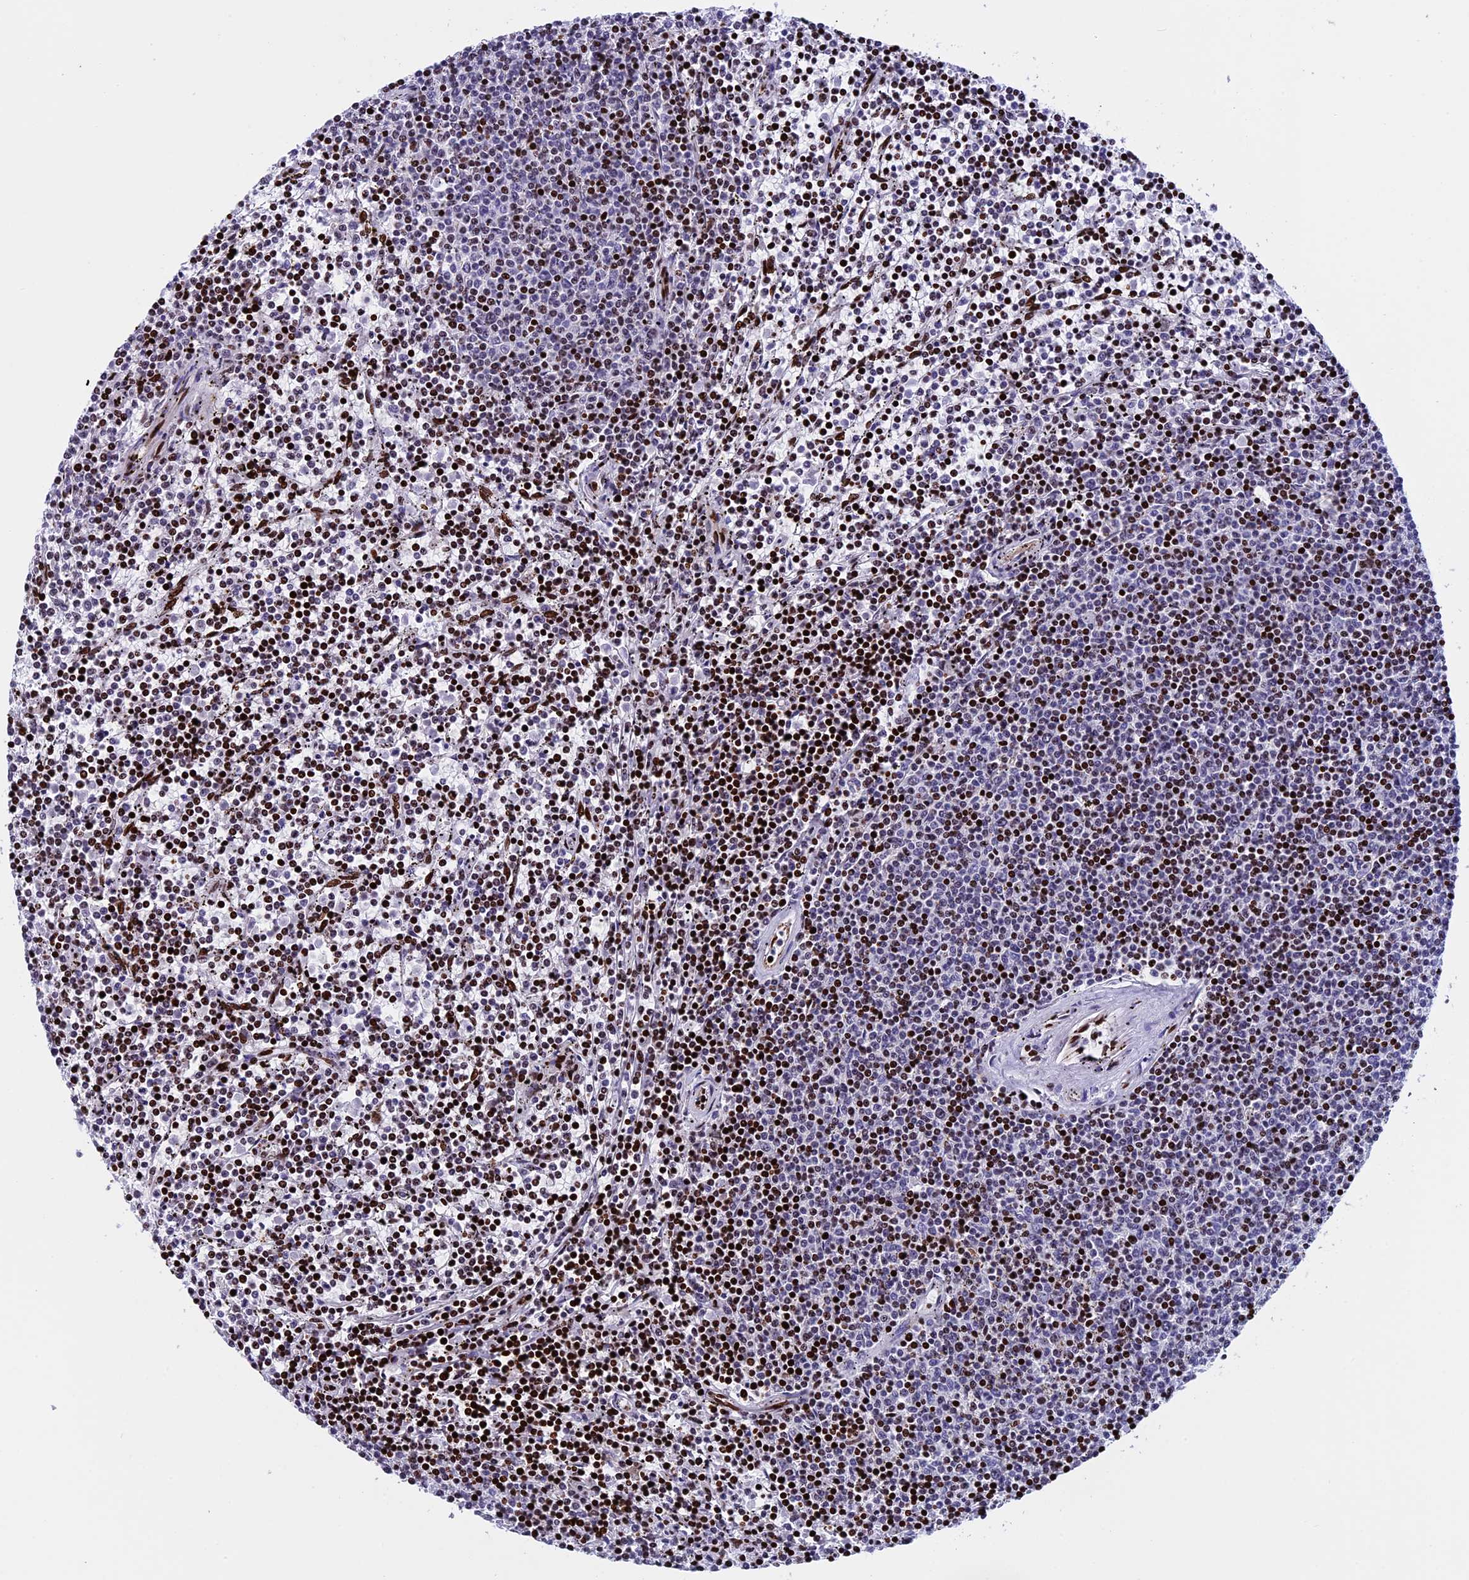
{"staining": {"intensity": "strong", "quantity": "25%-75%", "location": "nuclear"}, "tissue": "lymphoma", "cell_type": "Tumor cells", "image_type": "cancer", "snomed": [{"axis": "morphology", "description": "Malignant lymphoma, non-Hodgkin's type, Low grade"}, {"axis": "topography", "description": "Spleen"}], "caption": "Immunohistochemistry staining of low-grade malignant lymphoma, non-Hodgkin's type, which reveals high levels of strong nuclear expression in approximately 25%-75% of tumor cells indicating strong nuclear protein positivity. The staining was performed using DAB (brown) for protein detection and nuclei were counterstained in hematoxylin (blue).", "gene": "BTBD3", "patient": {"sex": "female", "age": 50}}